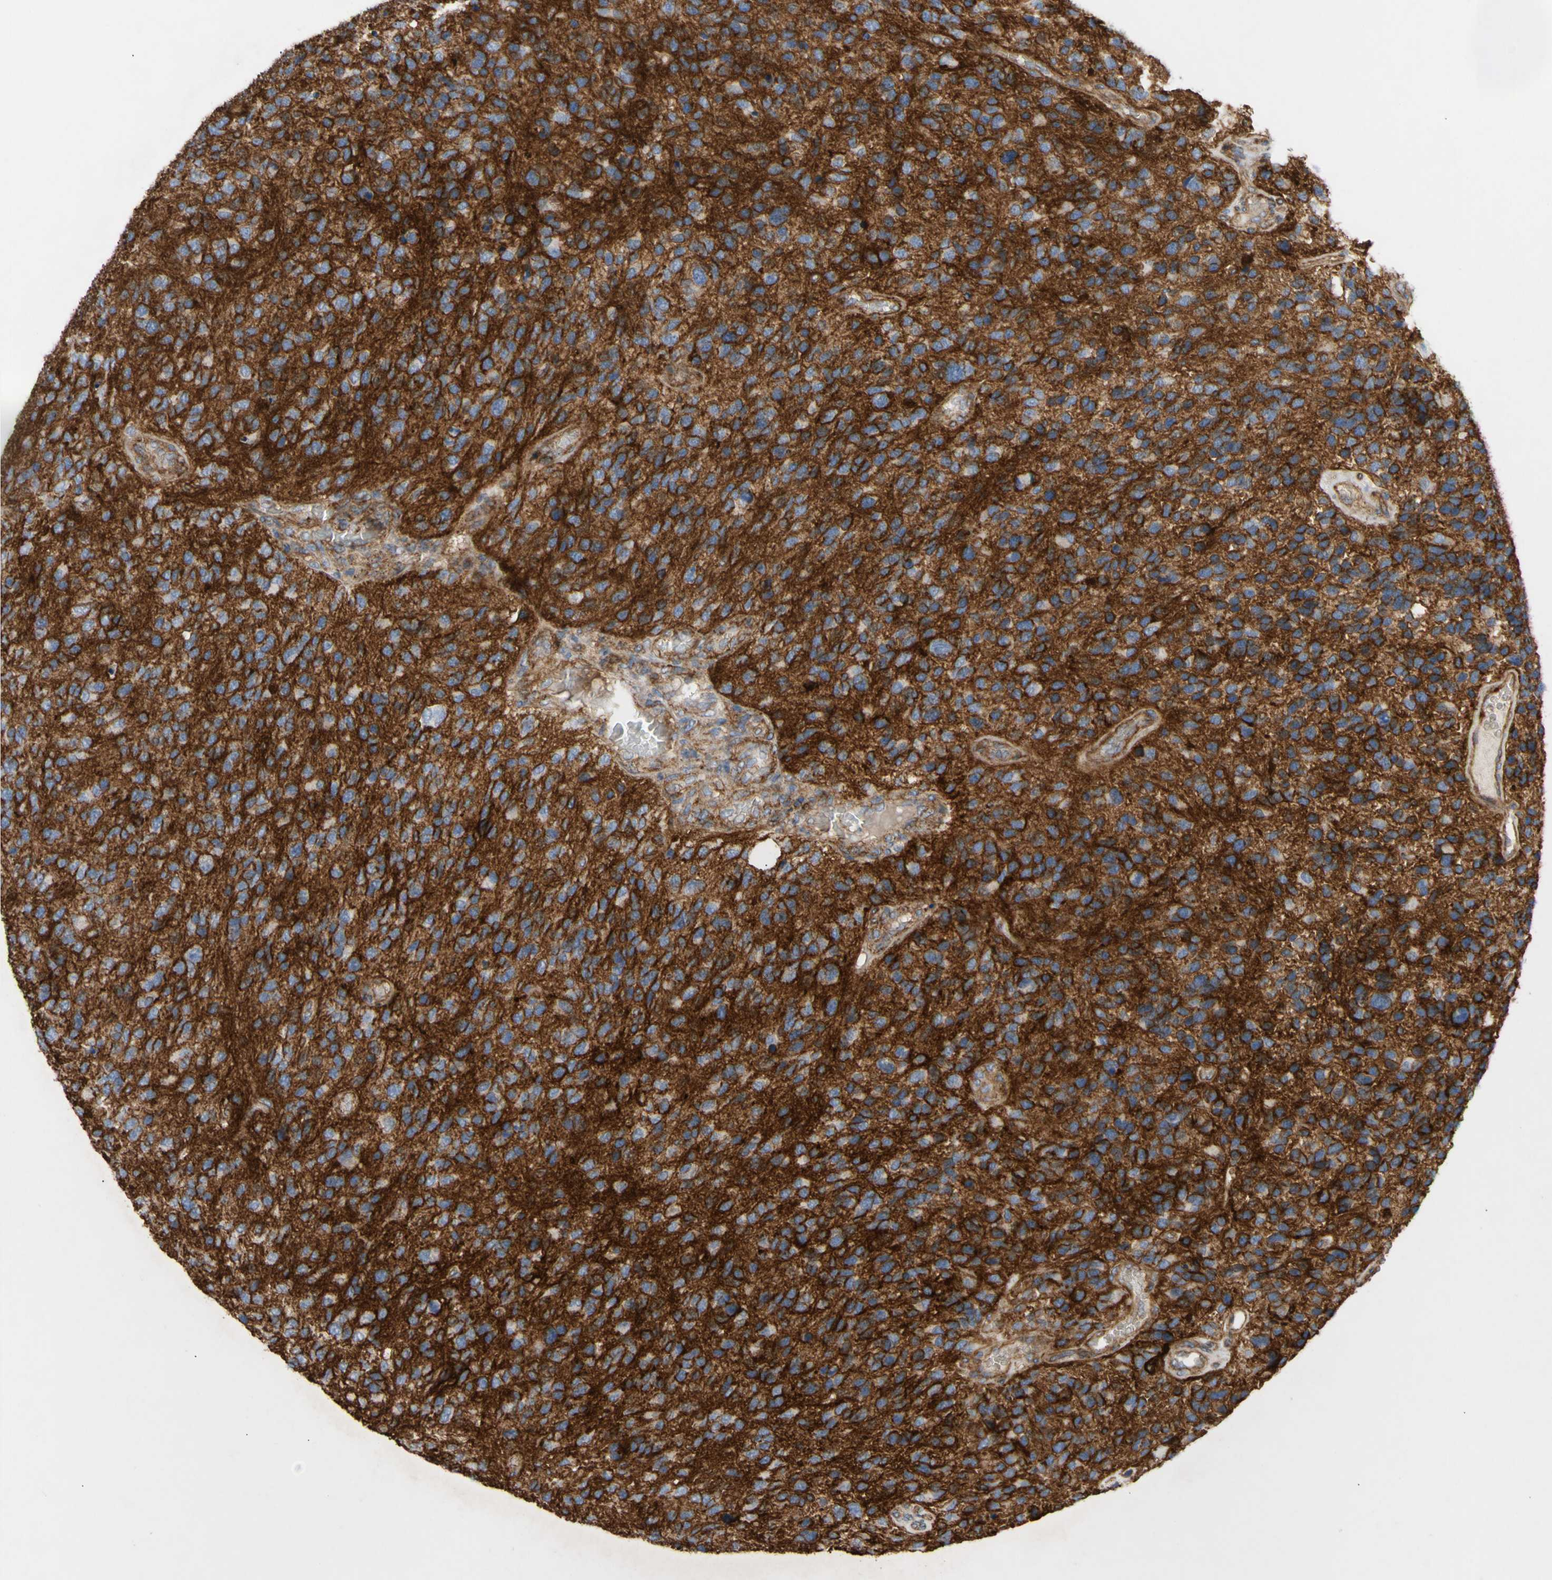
{"staining": {"intensity": "negative", "quantity": "none", "location": "none"}, "tissue": "glioma", "cell_type": "Tumor cells", "image_type": "cancer", "snomed": [{"axis": "morphology", "description": "Glioma, malignant, High grade"}, {"axis": "topography", "description": "Brain"}], "caption": "An immunohistochemistry (IHC) micrograph of malignant high-grade glioma is shown. There is no staining in tumor cells of malignant high-grade glioma. The staining was performed using DAB to visualize the protein expression in brown, while the nuclei were stained in blue with hematoxylin (Magnification: 20x).", "gene": "ATP2A3", "patient": {"sex": "female", "age": 58}}